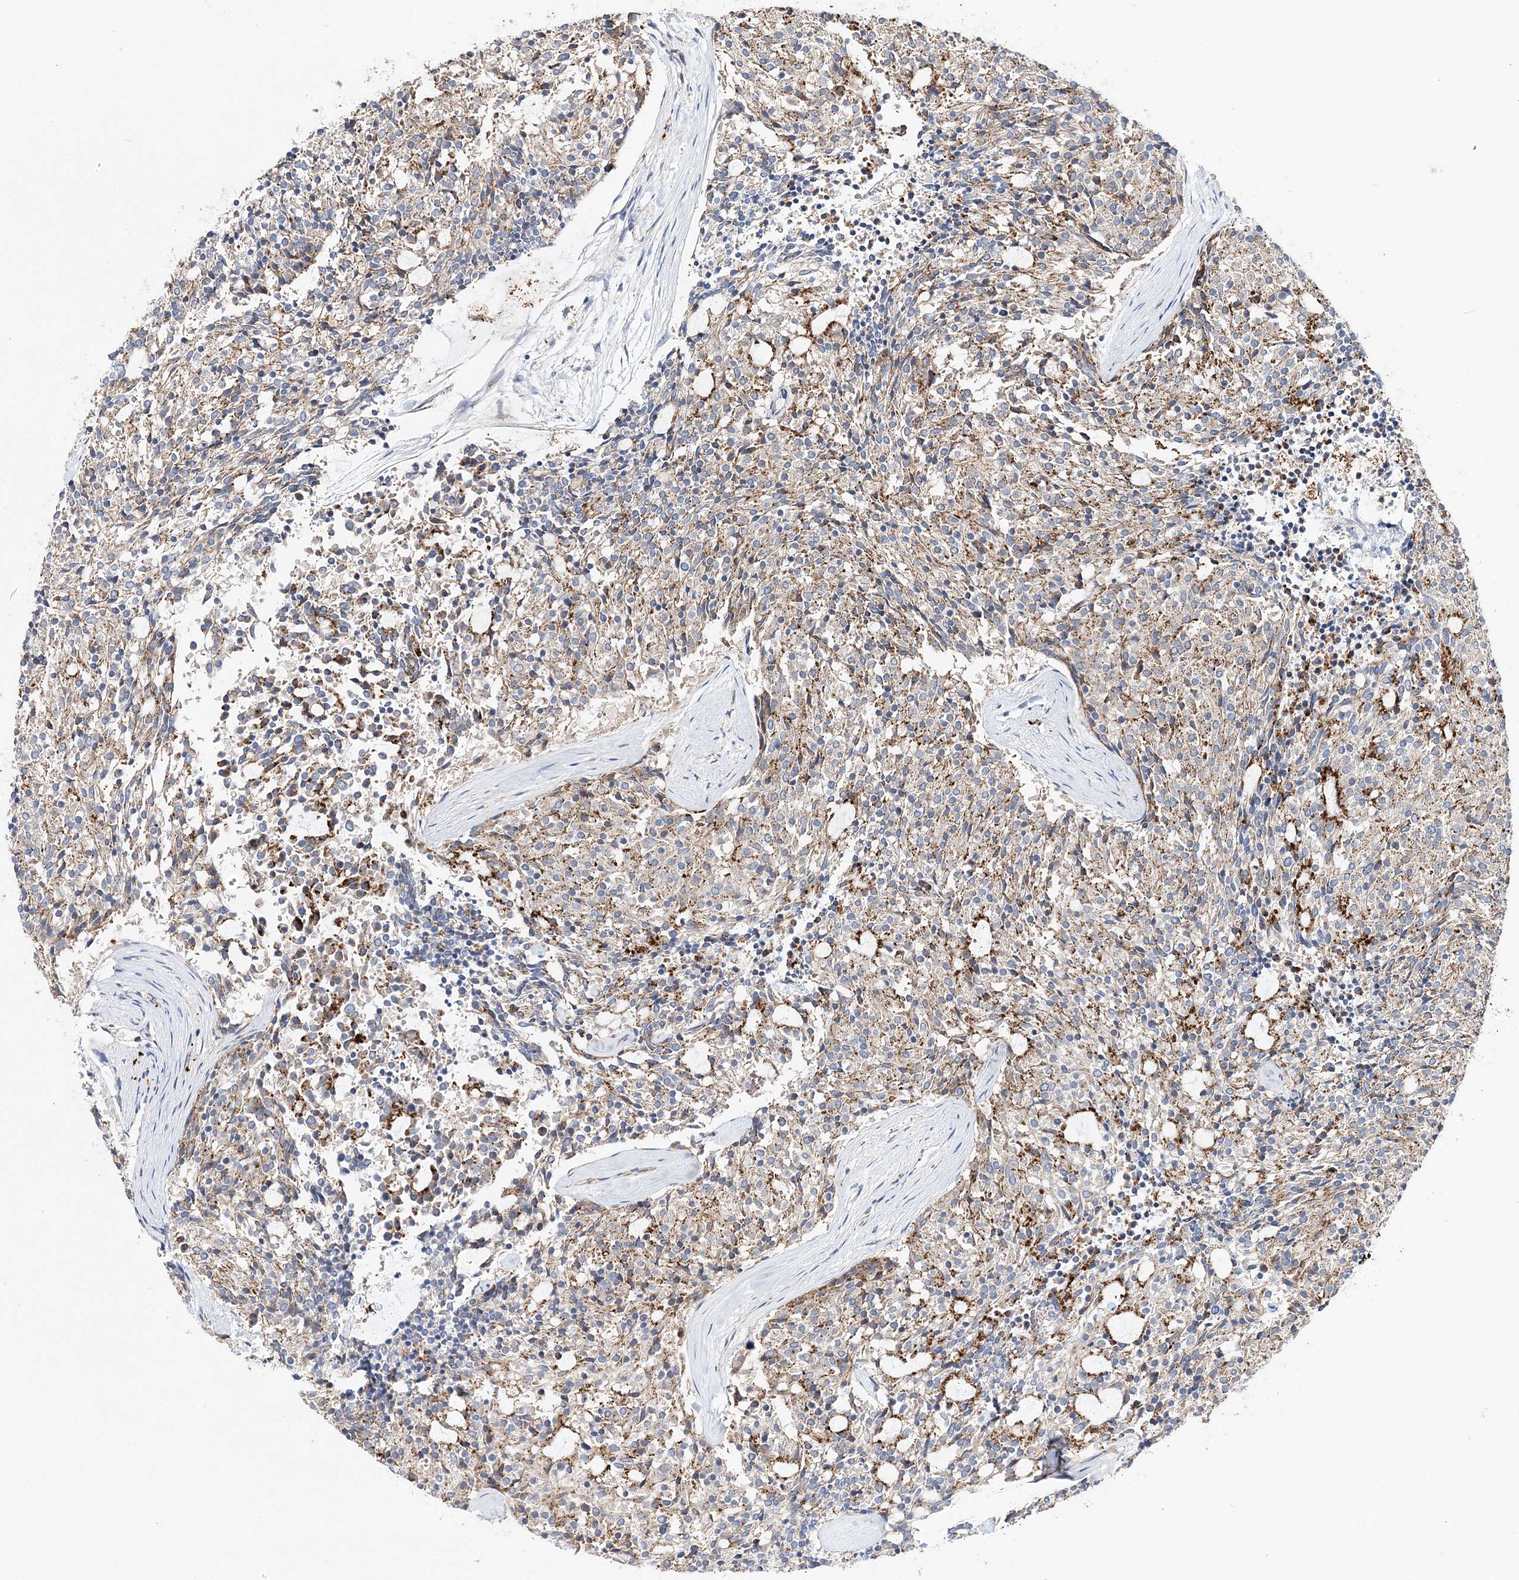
{"staining": {"intensity": "moderate", "quantity": ">75%", "location": "cytoplasmic/membranous"}, "tissue": "carcinoid", "cell_type": "Tumor cells", "image_type": "cancer", "snomed": [{"axis": "morphology", "description": "Carcinoid, malignant, NOS"}, {"axis": "topography", "description": "Pancreas"}], "caption": "Protein expression analysis of human carcinoid (malignant) reveals moderate cytoplasmic/membranous positivity in about >75% of tumor cells.", "gene": "C3orf38", "patient": {"sex": "female", "age": 54}}